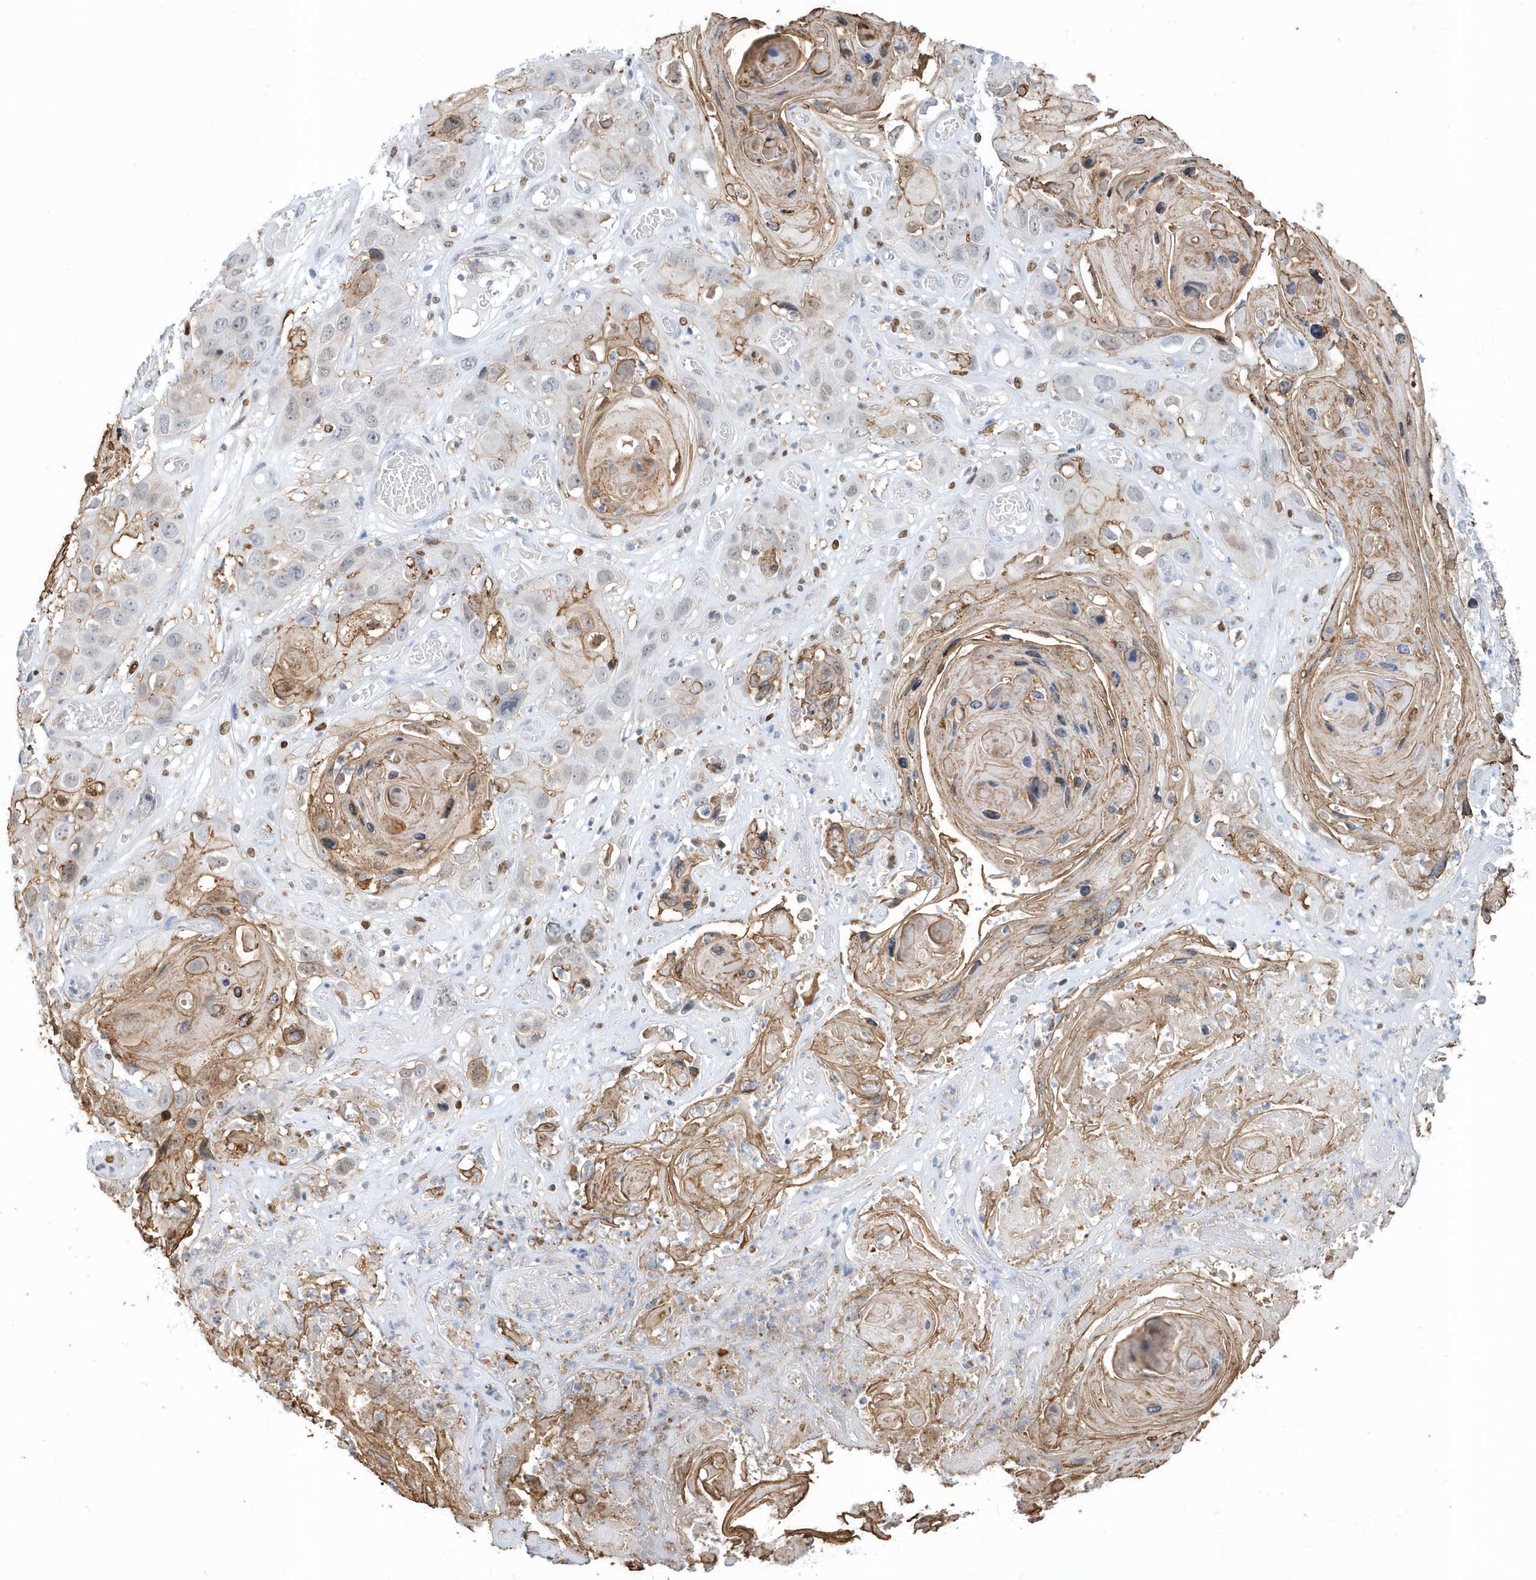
{"staining": {"intensity": "negative", "quantity": "none", "location": "none"}, "tissue": "skin cancer", "cell_type": "Tumor cells", "image_type": "cancer", "snomed": [{"axis": "morphology", "description": "Squamous cell carcinoma, NOS"}, {"axis": "topography", "description": "Skin"}], "caption": "High magnification brightfield microscopy of skin squamous cell carcinoma stained with DAB (brown) and counterstained with hematoxylin (blue): tumor cells show no significant expression.", "gene": "MACROH2A2", "patient": {"sex": "male", "age": 55}}